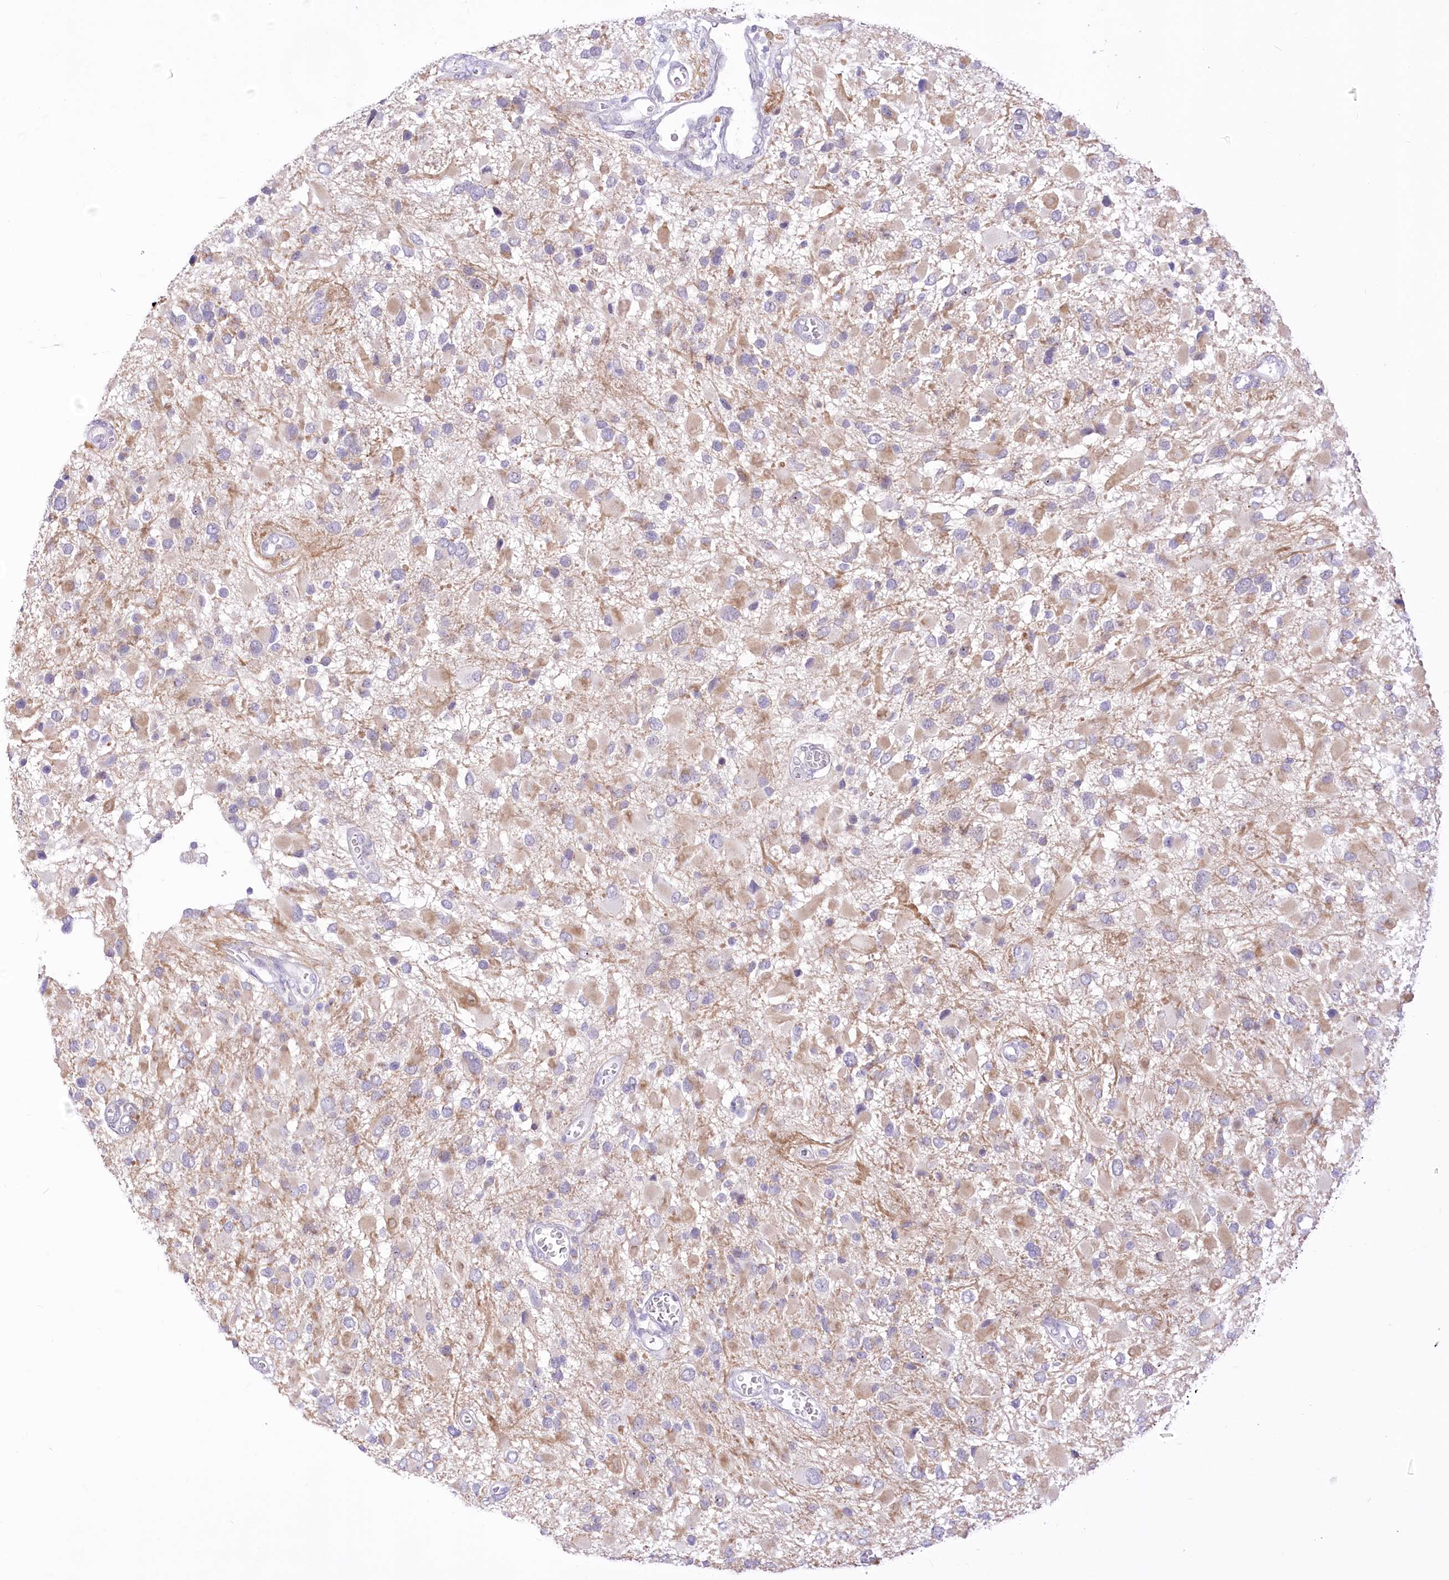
{"staining": {"intensity": "weak", "quantity": "25%-75%", "location": "cytoplasmic/membranous"}, "tissue": "glioma", "cell_type": "Tumor cells", "image_type": "cancer", "snomed": [{"axis": "morphology", "description": "Glioma, malignant, High grade"}, {"axis": "topography", "description": "Brain"}], "caption": "Brown immunohistochemical staining in human high-grade glioma (malignant) shows weak cytoplasmic/membranous positivity in approximately 25%-75% of tumor cells. (Stains: DAB in brown, nuclei in blue, Microscopy: brightfield microscopy at high magnification).", "gene": "BEND7", "patient": {"sex": "male", "age": 53}}